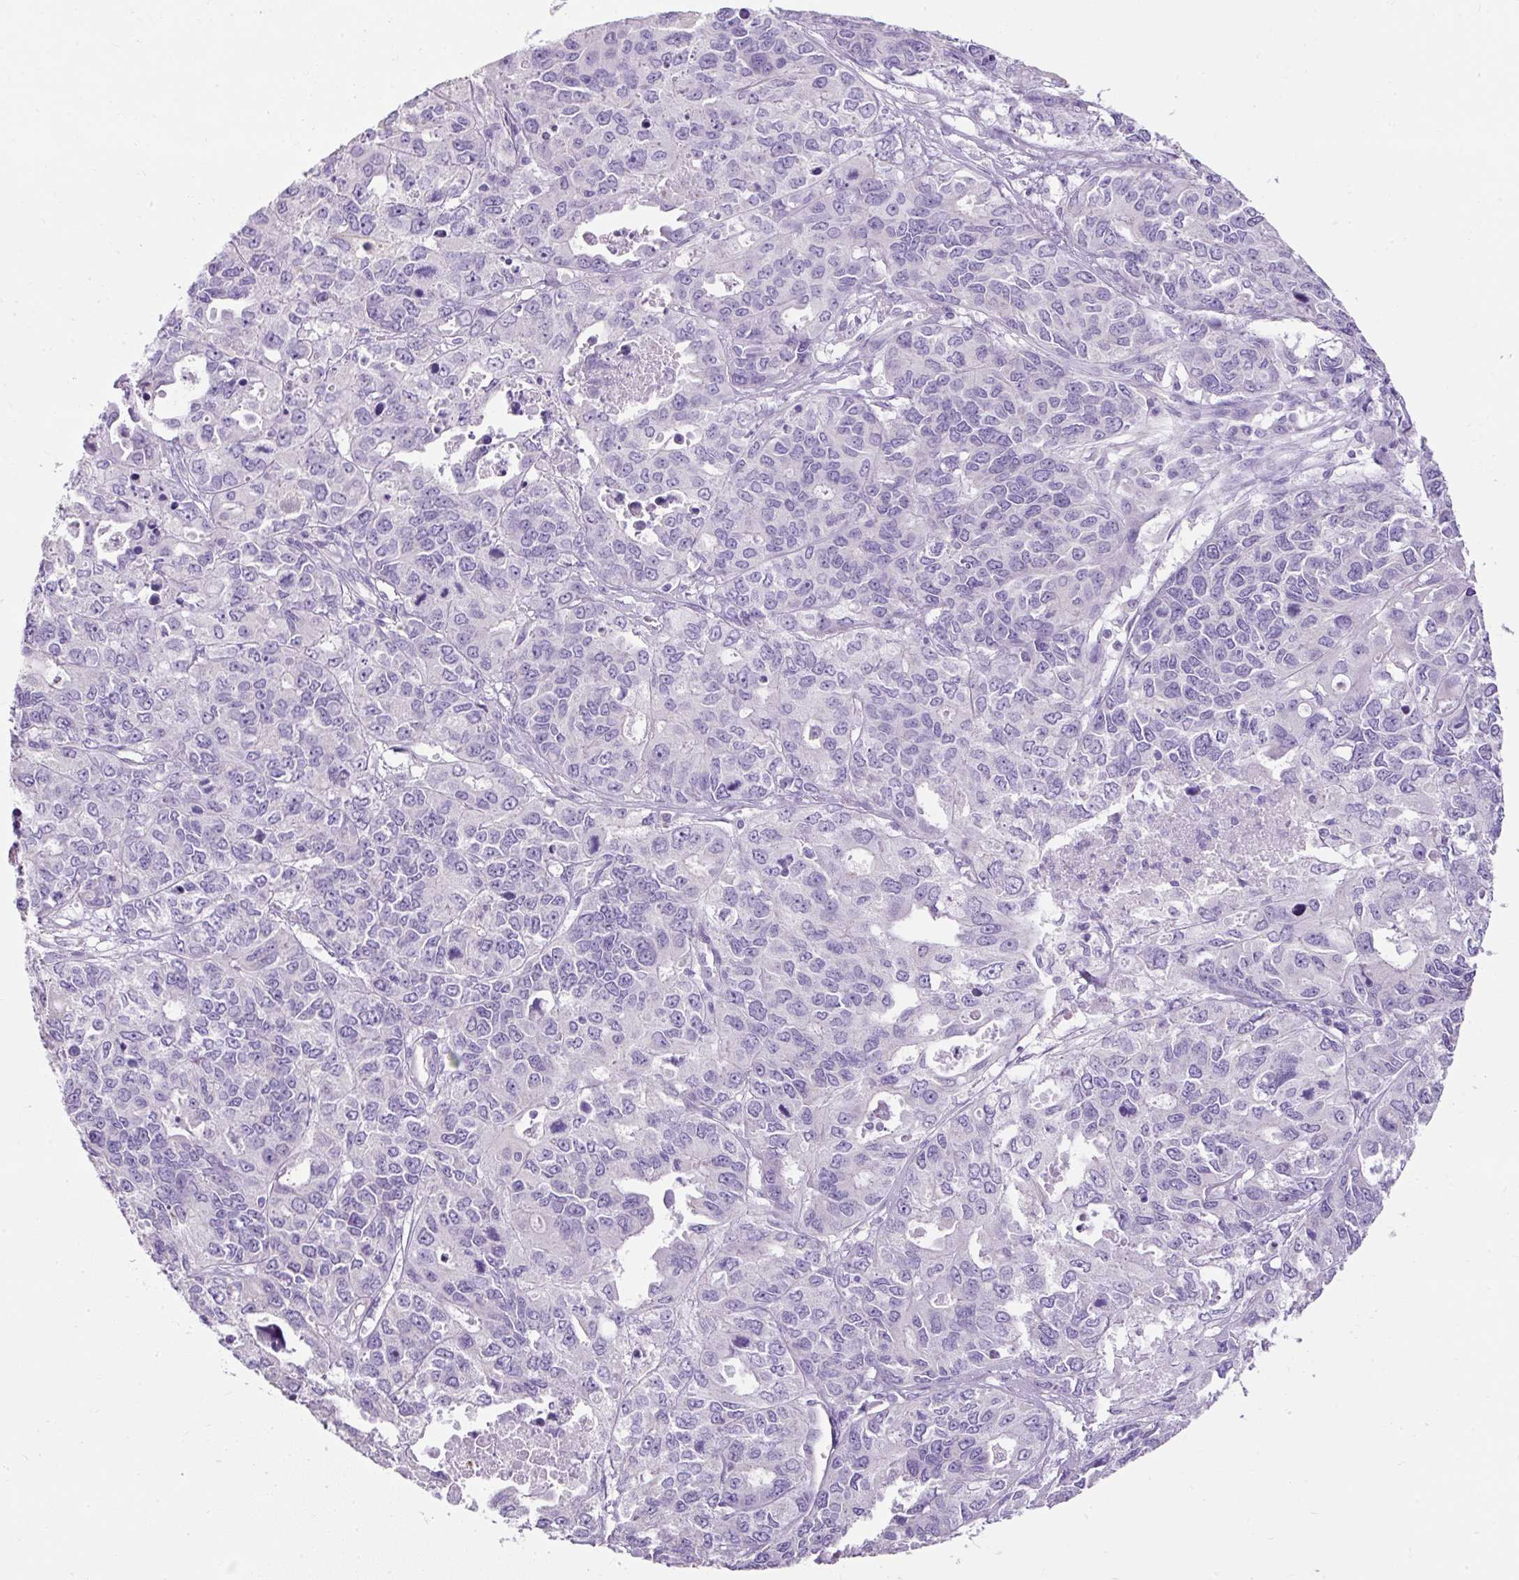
{"staining": {"intensity": "negative", "quantity": "none", "location": "none"}, "tissue": "endometrial cancer", "cell_type": "Tumor cells", "image_type": "cancer", "snomed": [{"axis": "morphology", "description": "Adenocarcinoma, NOS"}, {"axis": "topography", "description": "Uterus"}], "caption": "This is an IHC histopathology image of adenocarcinoma (endometrial). There is no positivity in tumor cells.", "gene": "C2CD4C", "patient": {"sex": "female", "age": 79}}